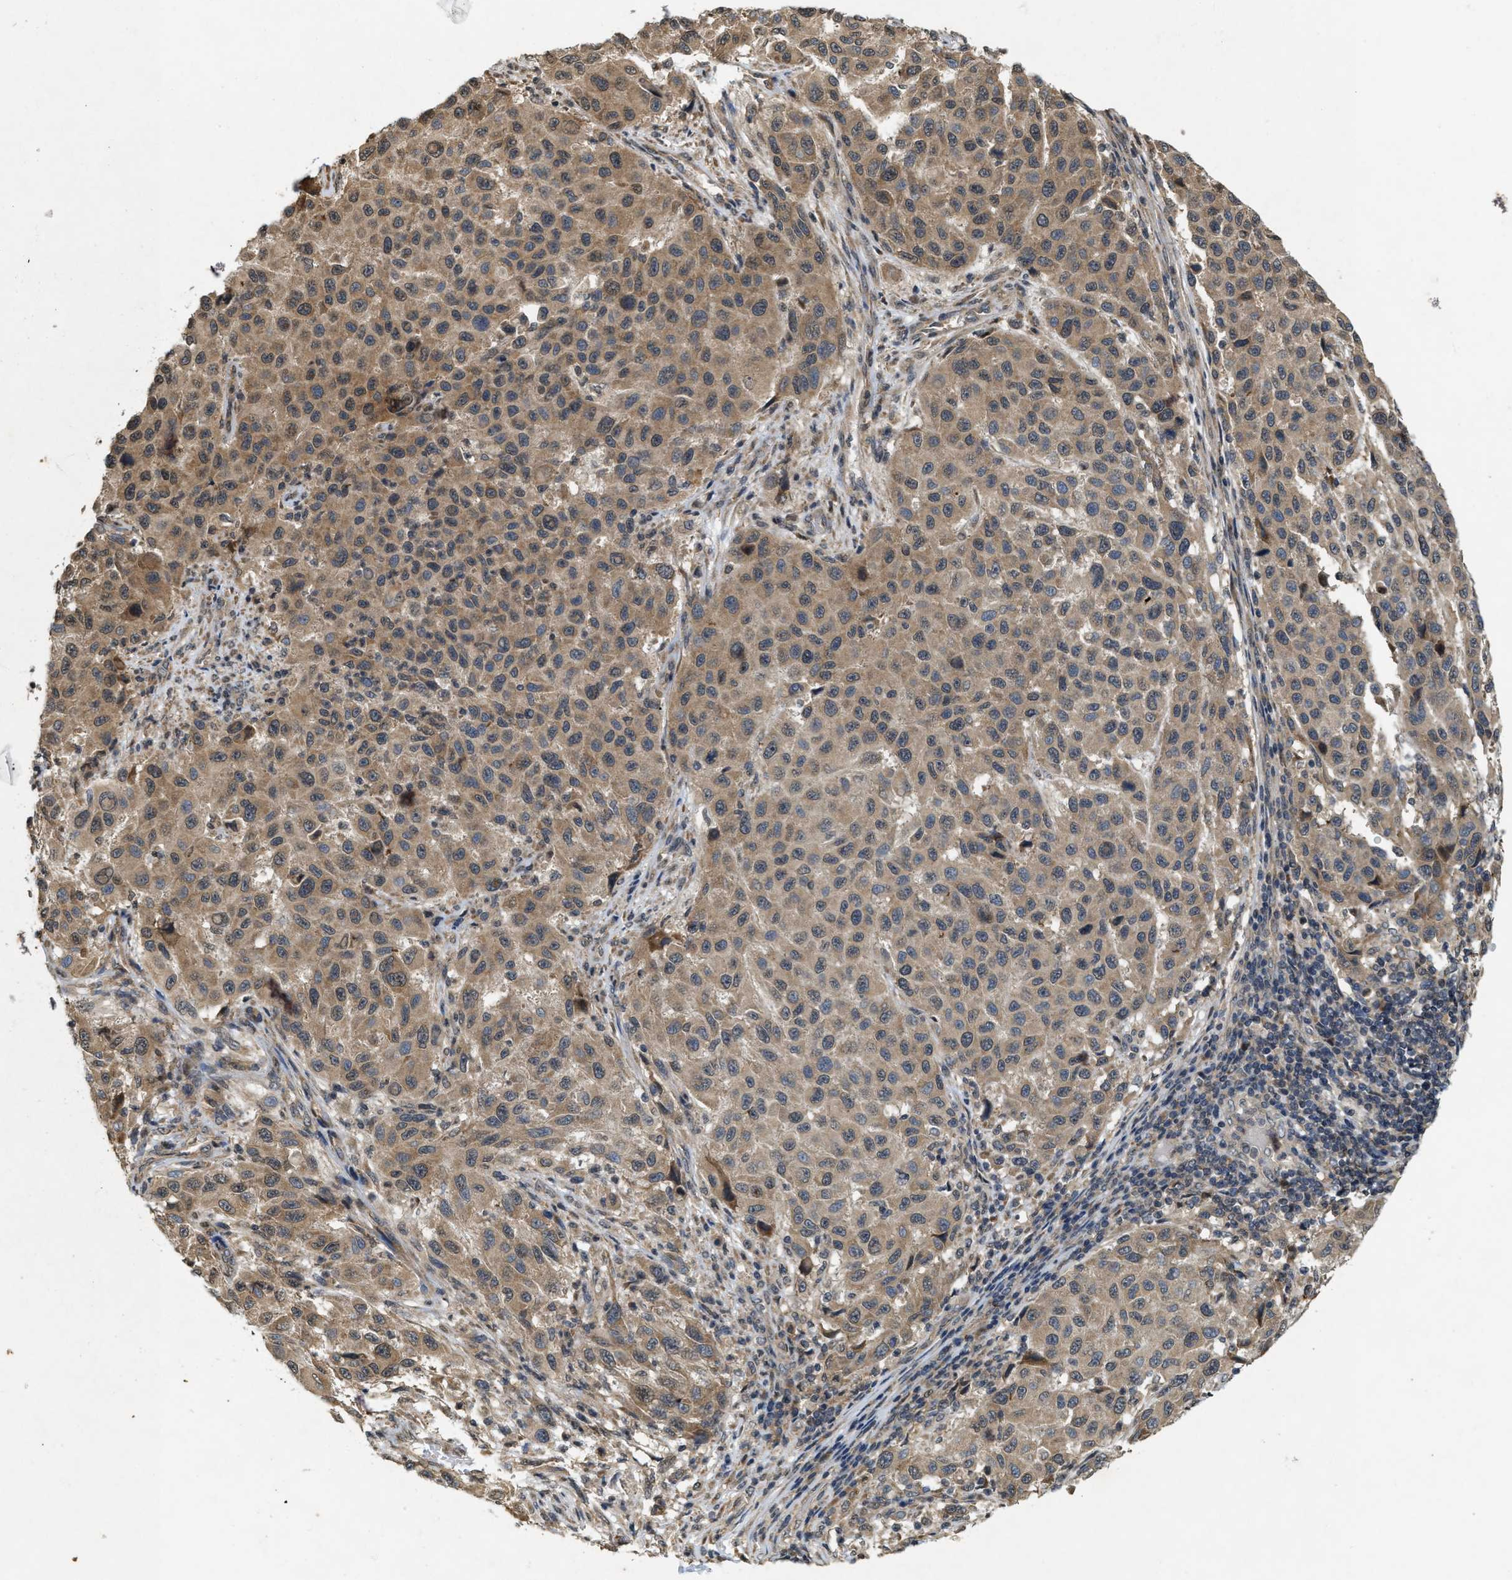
{"staining": {"intensity": "moderate", "quantity": ">75%", "location": "cytoplasmic/membranous"}, "tissue": "melanoma", "cell_type": "Tumor cells", "image_type": "cancer", "snomed": [{"axis": "morphology", "description": "Malignant melanoma, Metastatic site"}, {"axis": "topography", "description": "Lymph node"}], "caption": "A histopathology image of human melanoma stained for a protein demonstrates moderate cytoplasmic/membranous brown staining in tumor cells. The staining was performed using DAB (3,3'-diaminobenzidine) to visualize the protein expression in brown, while the nuclei were stained in blue with hematoxylin (Magnification: 20x).", "gene": "KIF21A", "patient": {"sex": "male", "age": 61}}